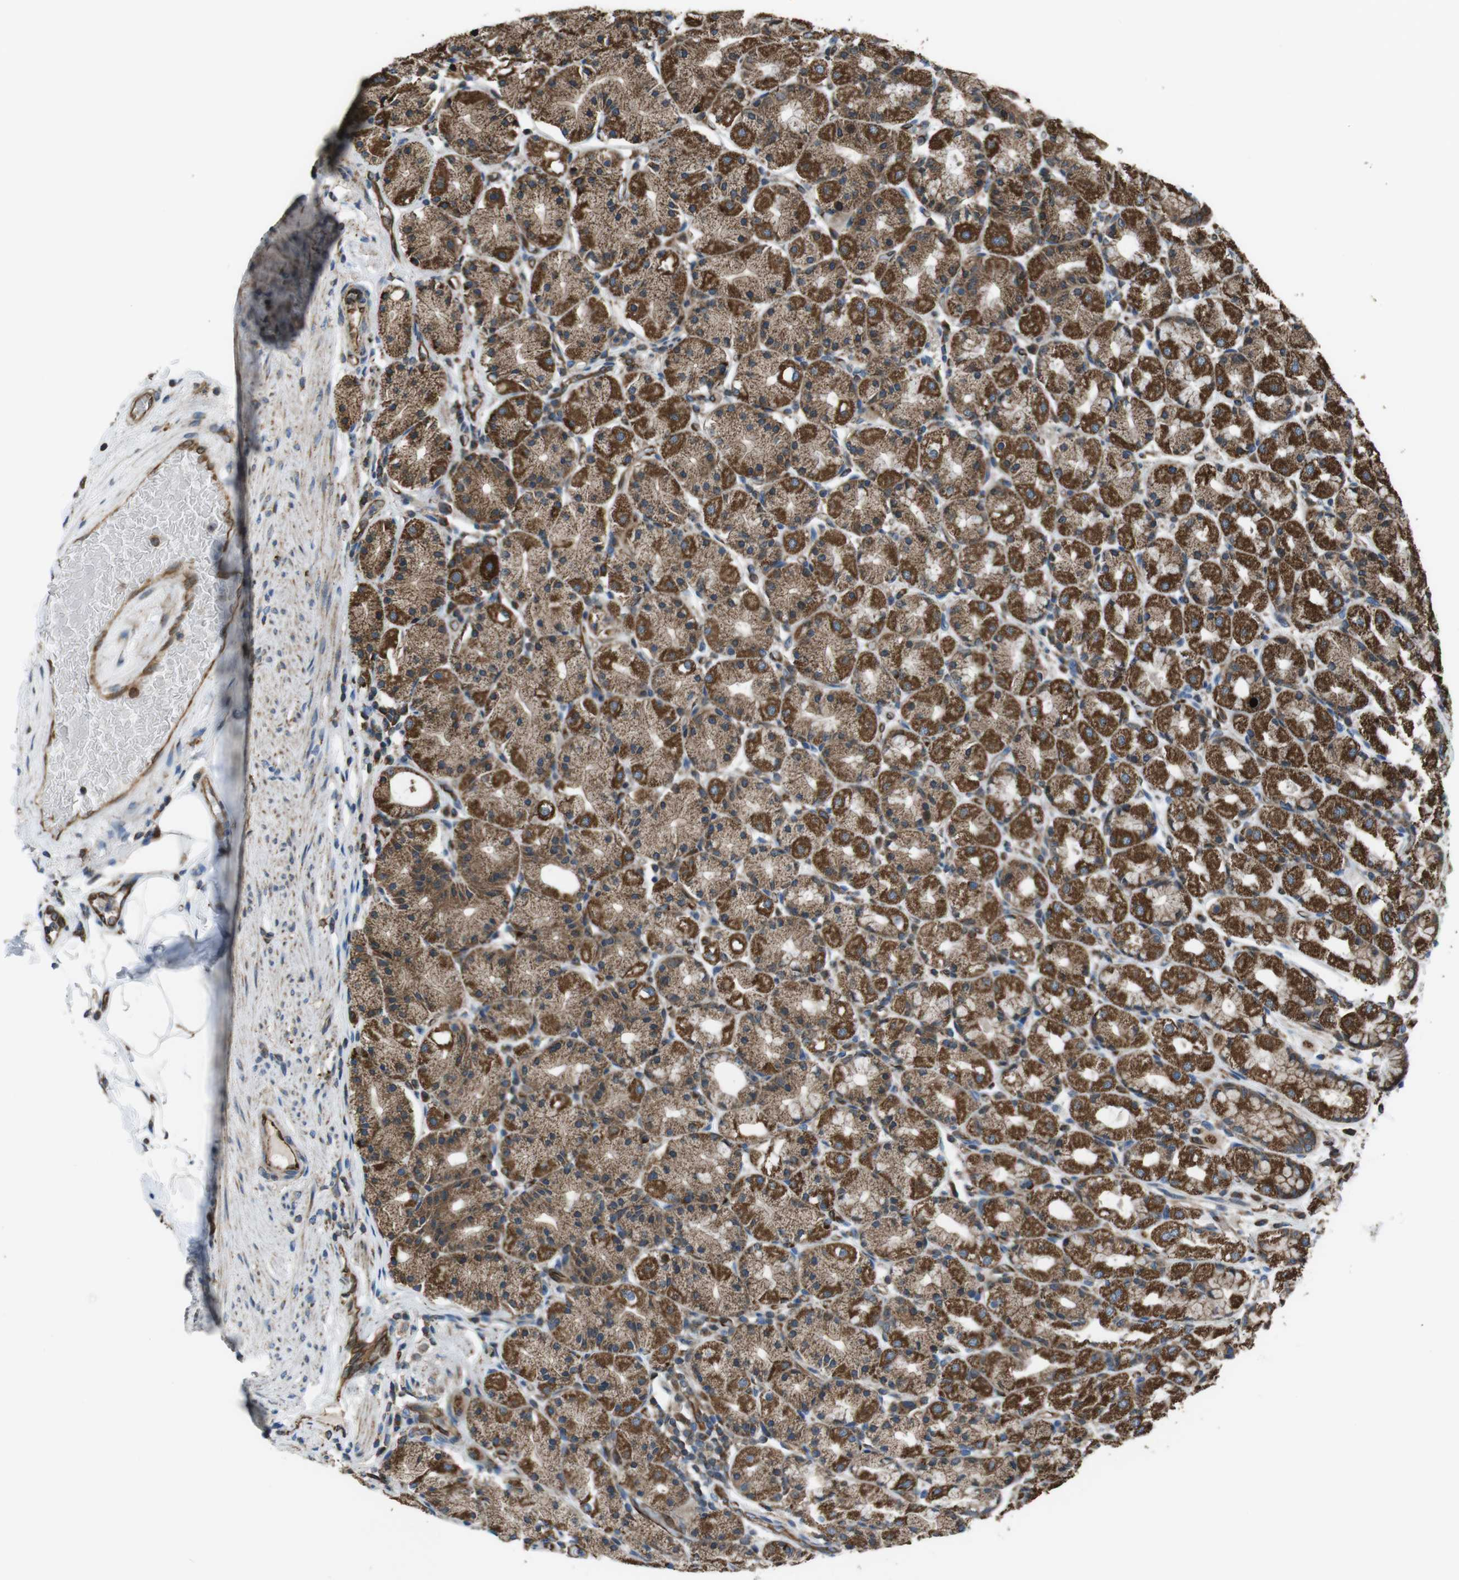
{"staining": {"intensity": "strong", "quantity": ">75%", "location": "cytoplasmic/membranous"}, "tissue": "stomach", "cell_type": "Glandular cells", "image_type": "normal", "snomed": [{"axis": "morphology", "description": "Normal tissue, NOS"}, {"axis": "topography", "description": "Stomach, upper"}], "caption": "Strong cytoplasmic/membranous protein staining is seen in about >75% of glandular cells in stomach.", "gene": "GIMAP8", "patient": {"sex": "male", "age": 68}}